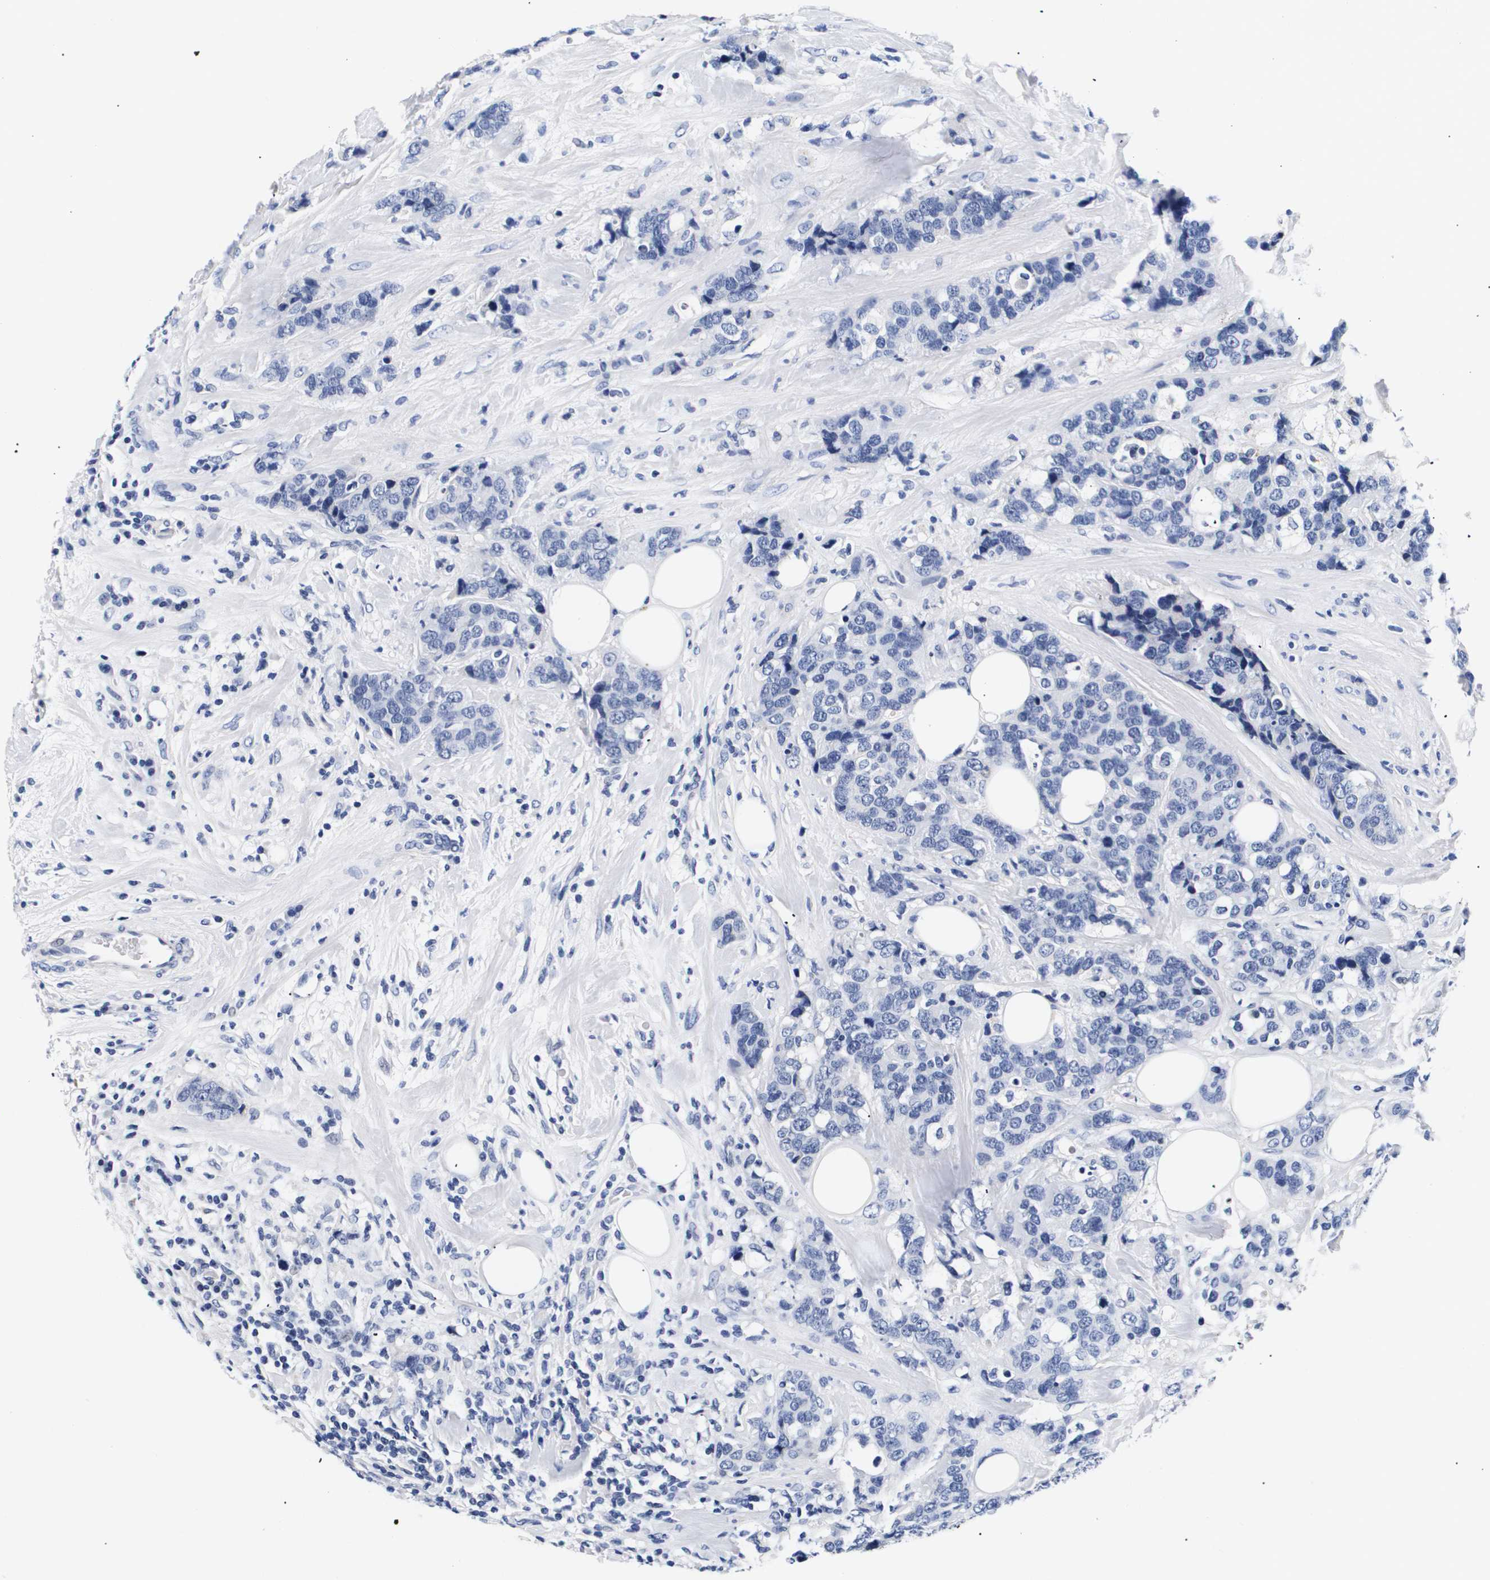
{"staining": {"intensity": "negative", "quantity": "none", "location": "none"}, "tissue": "breast cancer", "cell_type": "Tumor cells", "image_type": "cancer", "snomed": [{"axis": "morphology", "description": "Lobular carcinoma"}, {"axis": "topography", "description": "Breast"}], "caption": "This is a histopathology image of IHC staining of breast cancer (lobular carcinoma), which shows no positivity in tumor cells.", "gene": "ATP6V0A4", "patient": {"sex": "female", "age": 59}}